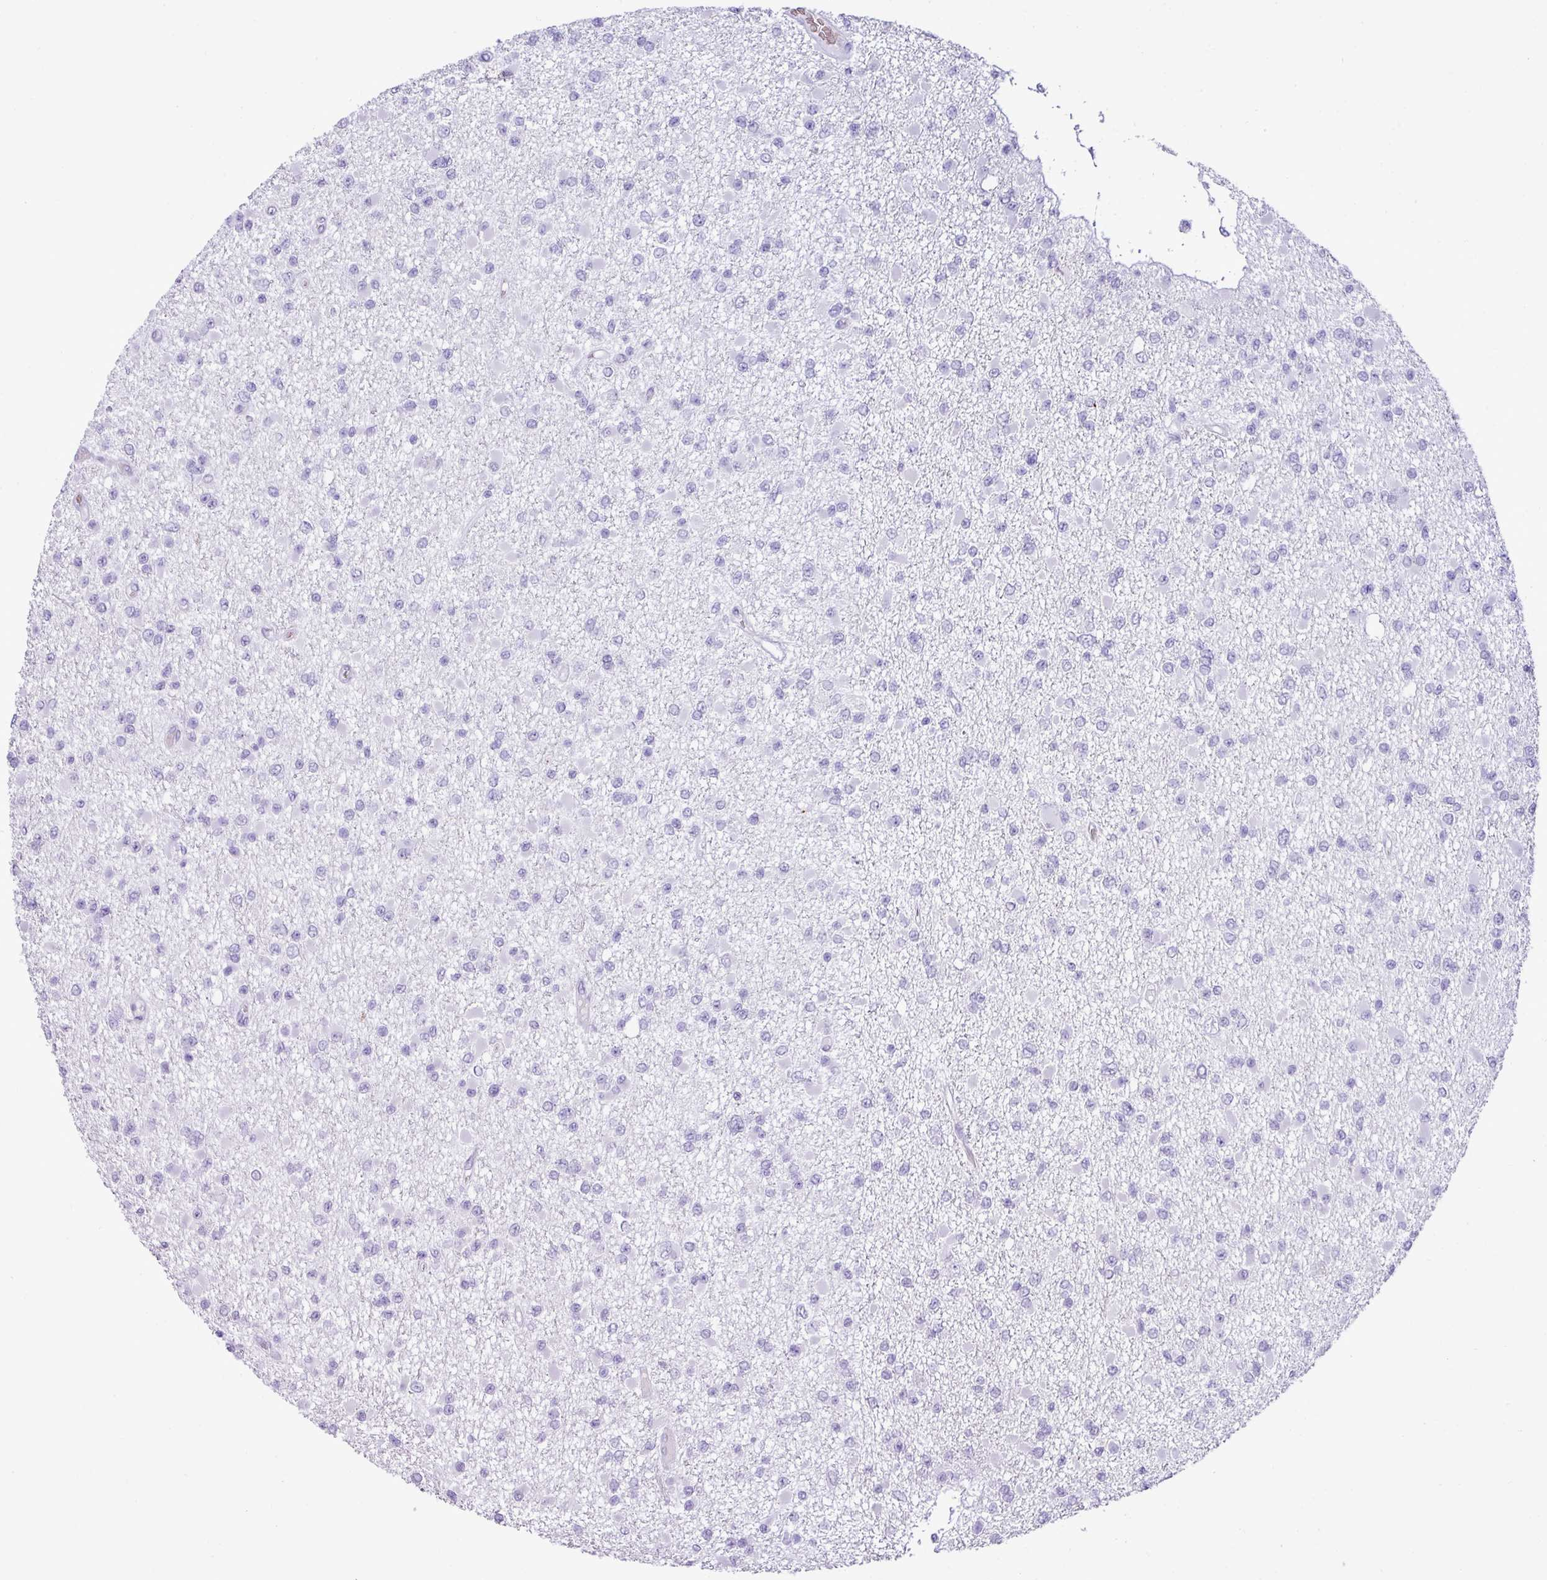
{"staining": {"intensity": "negative", "quantity": "none", "location": "none"}, "tissue": "glioma", "cell_type": "Tumor cells", "image_type": "cancer", "snomed": [{"axis": "morphology", "description": "Glioma, malignant, Low grade"}, {"axis": "topography", "description": "Brain"}], "caption": "Immunohistochemical staining of human malignant glioma (low-grade) shows no significant staining in tumor cells.", "gene": "ZSCAN5A", "patient": {"sex": "female", "age": 22}}